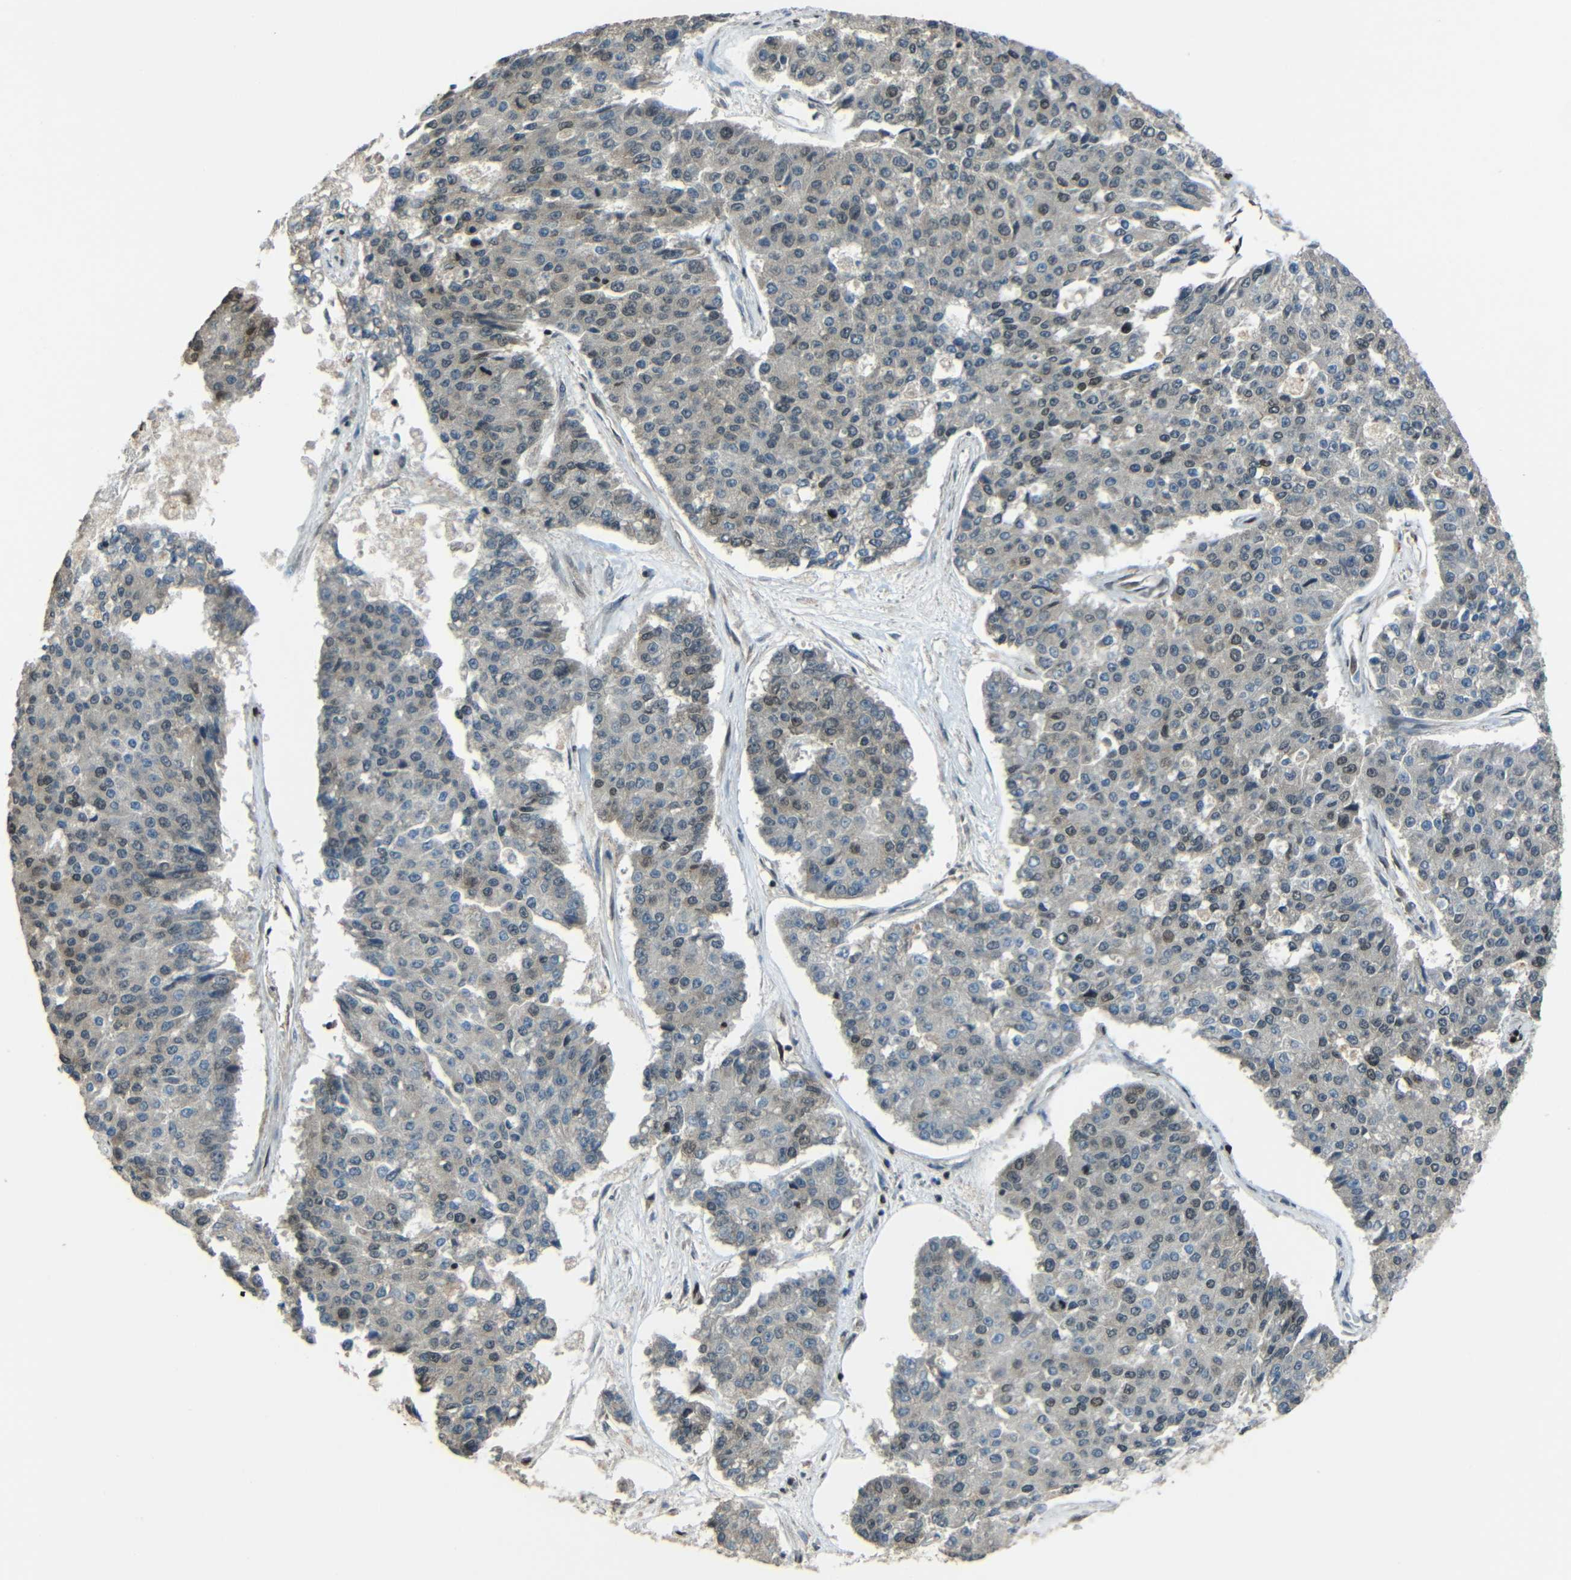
{"staining": {"intensity": "weak", "quantity": "<25%", "location": "nuclear"}, "tissue": "pancreatic cancer", "cell_type": "Tumor cells", "image_type": "cancer", "snomed": [{"axis": "morphology", "description": "Adenocarcinoma, NOS"}, {"axis": "topography", "description": "Pancreas"}], "caption": "Immunohistochemical staining of human pancreatic adenocarcinoma exhibits no significant positivity in tumor cells.", "gene": "PSIP1", "patient": {"sex": "male", "age": 50}}